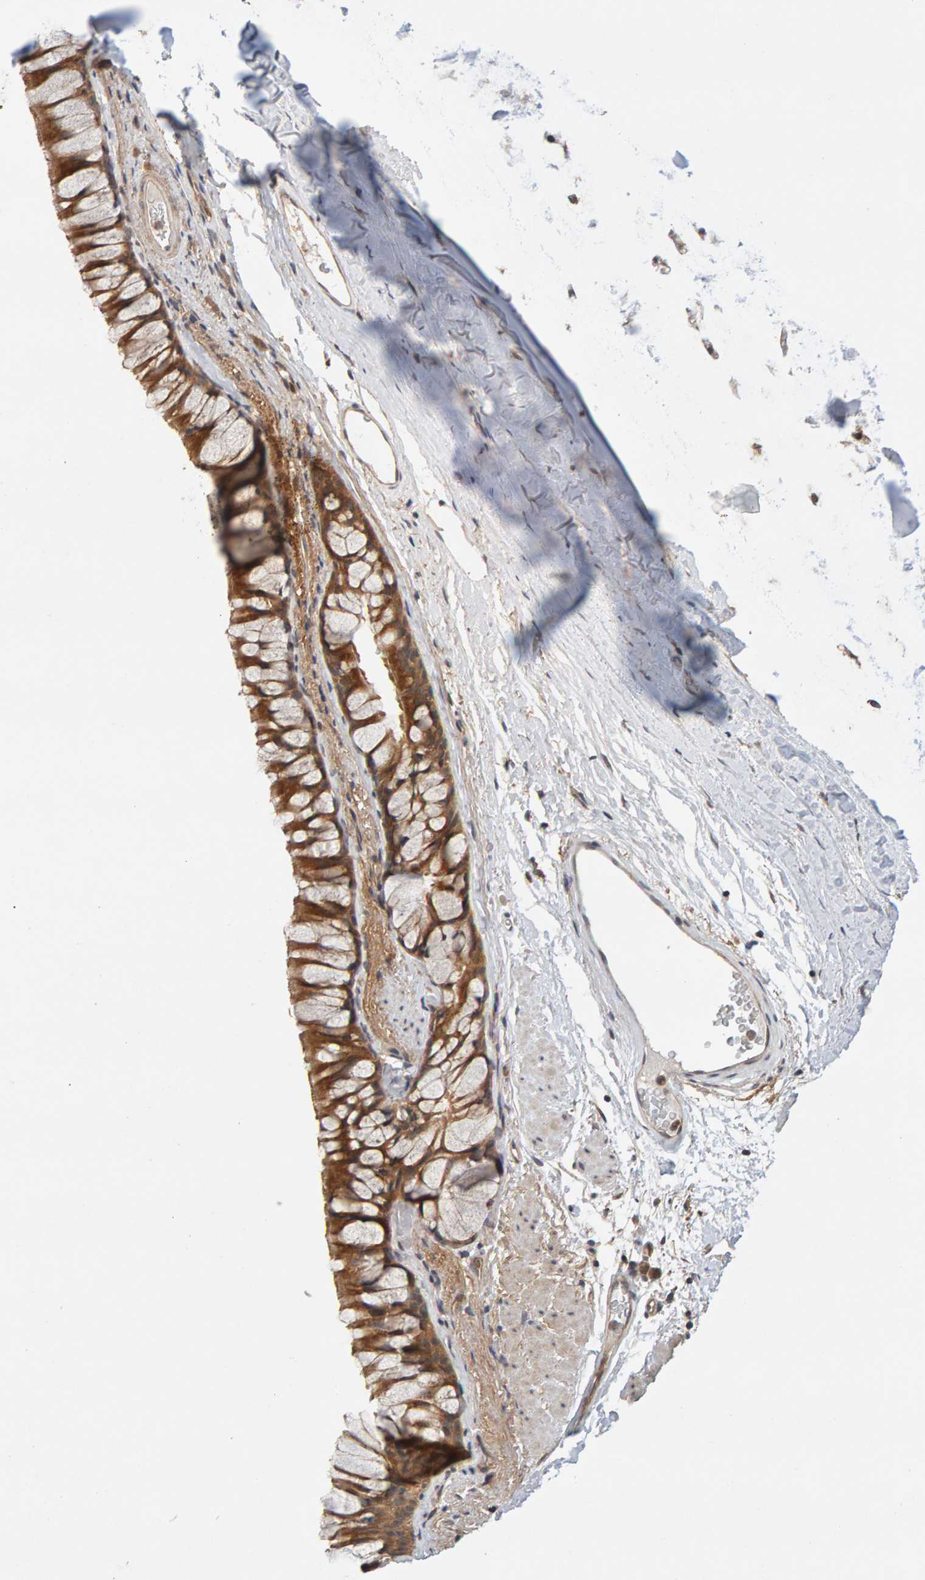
{"staining": {"intensity": "moderate", "quantity": ">75%", "location": "cytoplasmic/membranous"}, "tissue": "bronchus", "cell_type": "Respiratory epithelial cells", "image_type": "normal", "snomed": [{"axis": "morphology", "description": "Normal tissue, NOS"}, {"axis": "topography", "description": "Cartilage tissue"}, {"axis": "topography", "description": "Bronchus"}], "caption": "Immunohistochemical staining of unremarkable bronchus exhibits medium levels of moderate cytoplasmic/membranous expression in about >75% of respiratory epithelial cells. (Stains: DAB in brown, nuclei in blue, Microscopy: brightfield microscopy at high magnification).", "gene": "DNAJC7", "patient": {"sex": "female", "age": 53}}